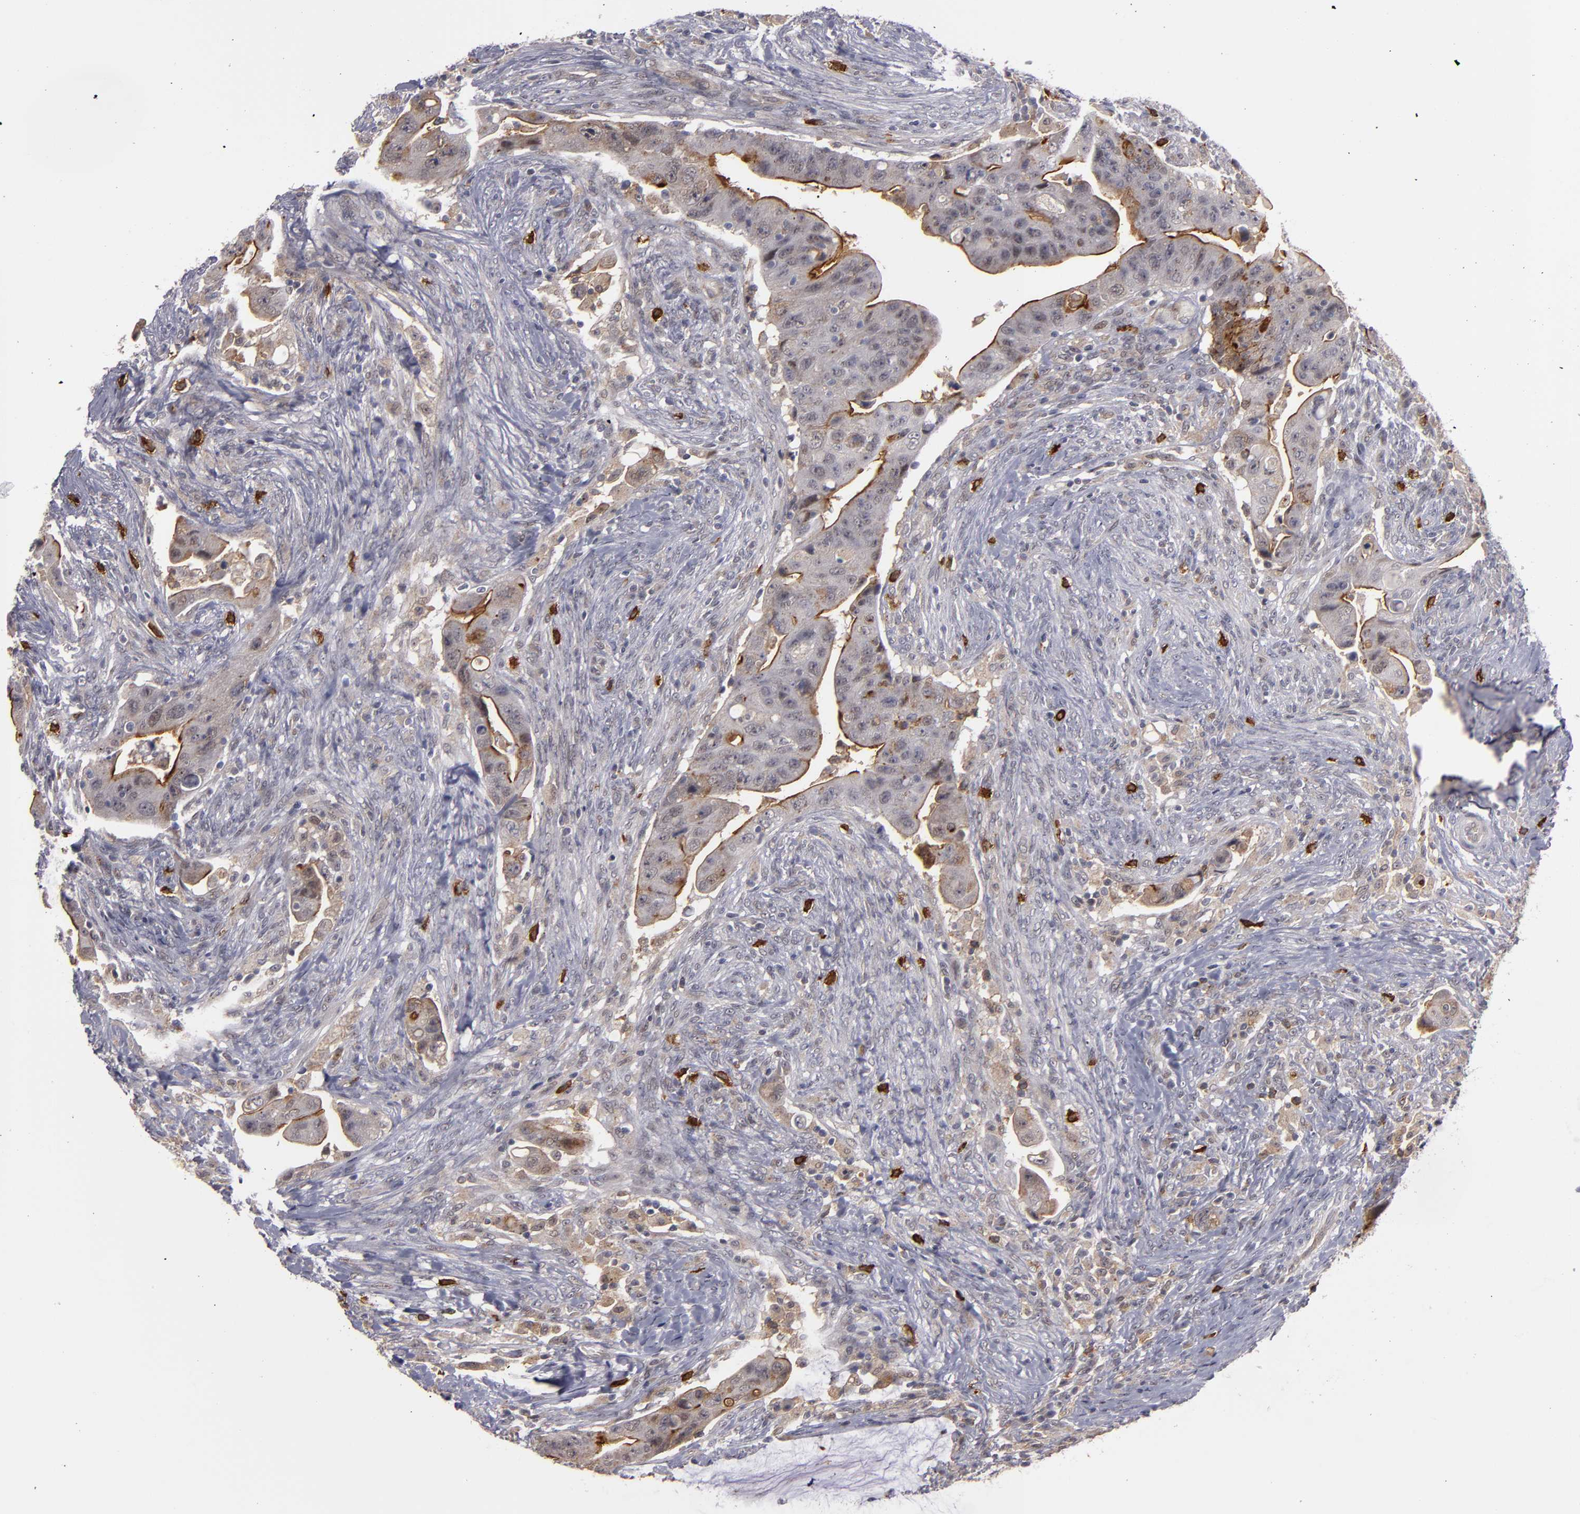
{"staining": {"intensity": "weak", "quantity": ">75%", "location": "cytoplasmic/membranous"}, "tissue": "colorectal cancer", "cell_type": "Tumor cells", "image_type": "cancer", "snomed": [{"axis": "morphology", "description": "Adenocarcinoma, NOS"}, {"axis": "topography", "description": "Rectum"}], "caption": "Immunohistochemistry (IHC) of human colorectal cancer (adenocarcinoma) exhibits low levels of weak cytoplasmic/membranous positivity in approximately >75% of tumor cells.", "gene": "STX3", "patient": {"sex": "female", "age": 71}}